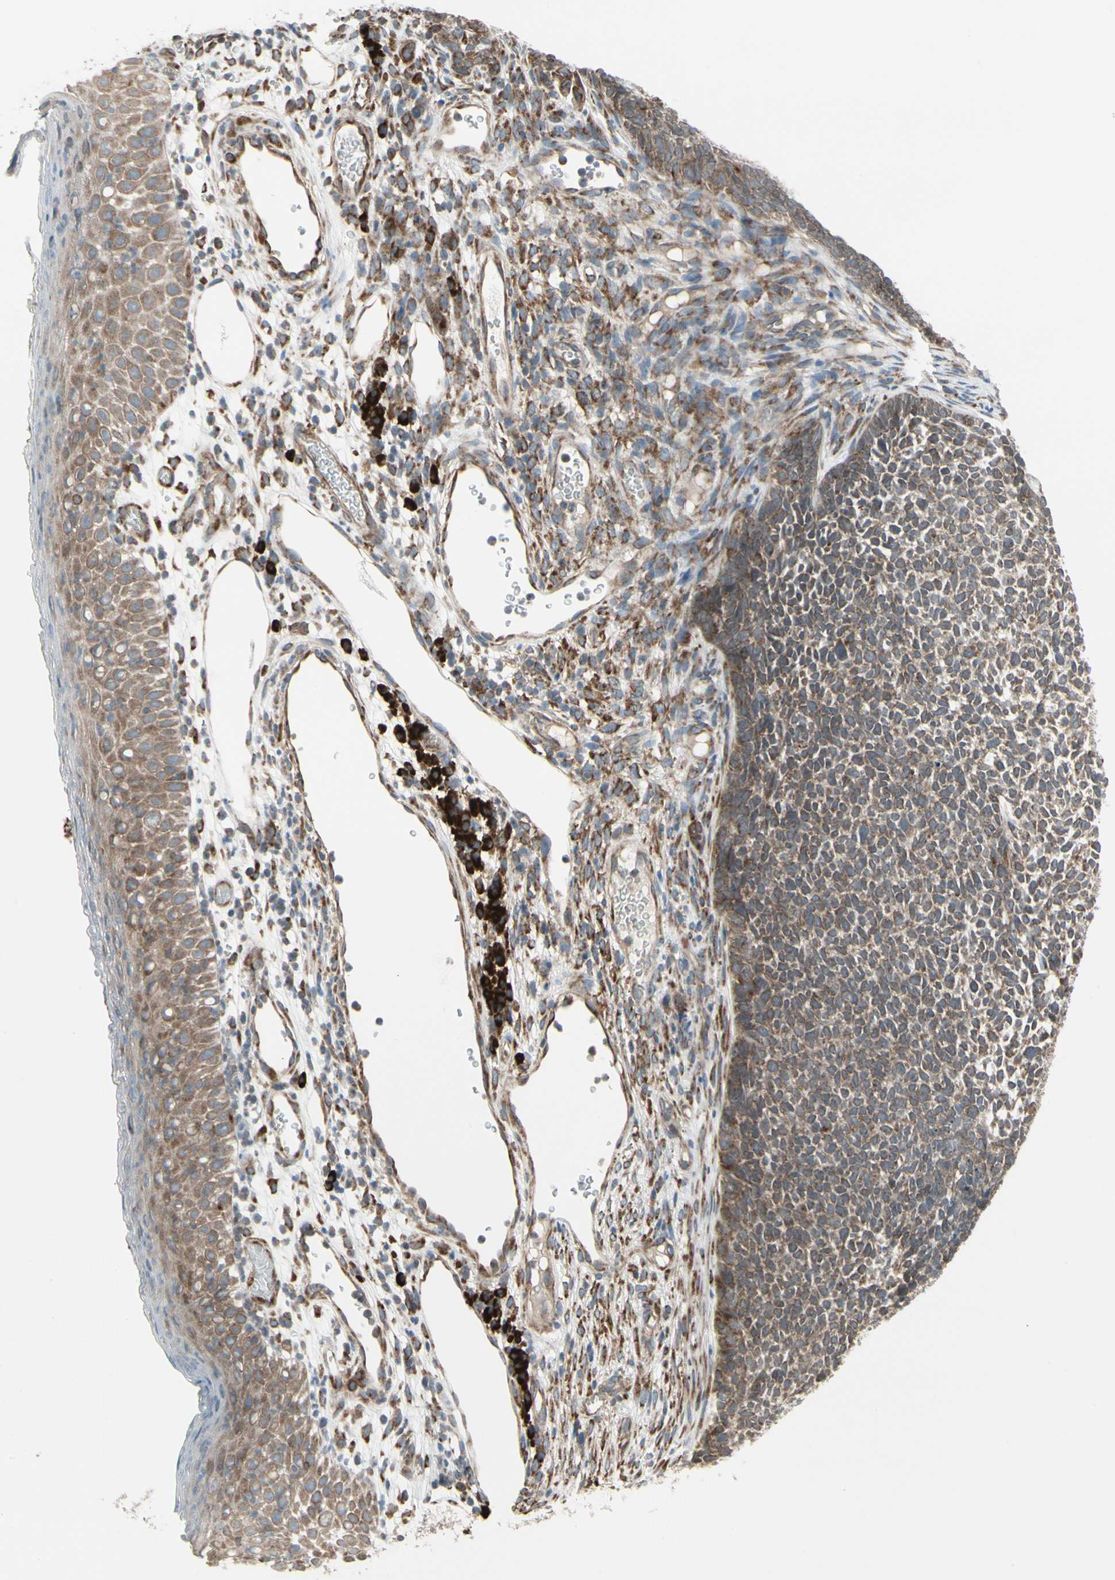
{"staining": {"intensity": "moderate", "quantity": ">75%", "location": "cytoplasmic/membranous"}, "tissue": "skin cancer", "cell_type": "Tumor cells", "image_type": "cancer", "snomed": [{"axis": "morphology", "description": "Basal cell carcinoma"}, {"axis": "topography", "description": "Skin"}], "caption": "Immunohistochemical staining of skin basal cell carcinoma exhibits medium levels of moderate cytoplasmic/membranous staining in approximately >75% of tumor cells. The protein is shown in brown color, while the nuclei are stained blue.", "gene": "FNDC3A", "patient": {"sex": "female", "age": 84}}